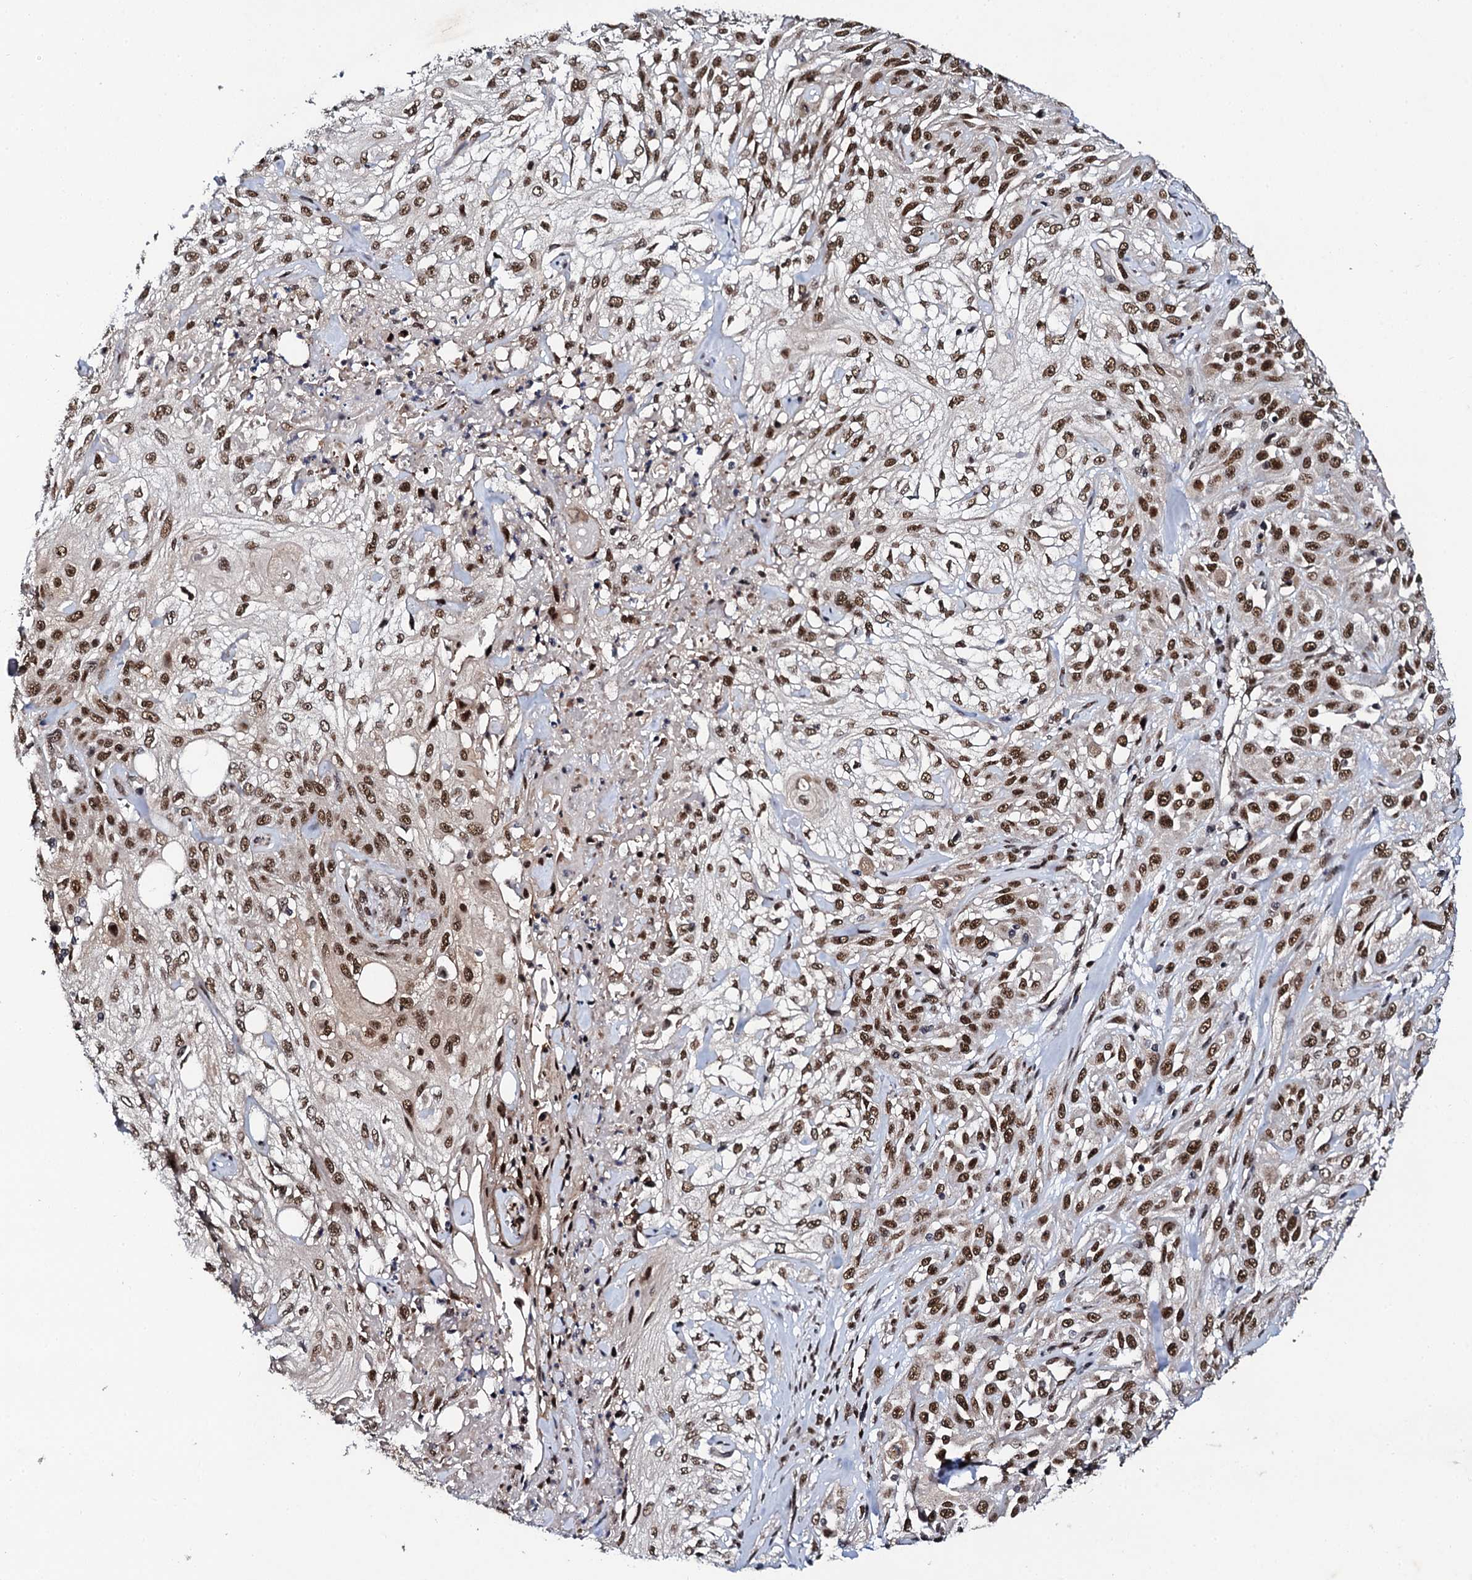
{"staining": {"intensity": "moderate", "quantity": ">75%", "location": "nuclear"}, "tissue": "skin cancer", "cell_type": "Tumor cells", "image_type": "cancer", "snomed": [{"axis": "morphology", "description": "Squamous cell carcinoma, NOS"}, {"axis": "morphology", "description": "Squamous cell carcinoma, metastatic, NOS"}, {"axis": "topography", "description": "Skin"}, {"axis": "topography", "description": "Lymph node"}], "caption": "Immunohistochemical staining of metastatic squamous cell carcinoma (skin) demonstrates moderate nuclear protein expression in approximately >75% of tumor cells.", "gene": "CSTF3", "patient": {"sex": "male", "age": 75}}